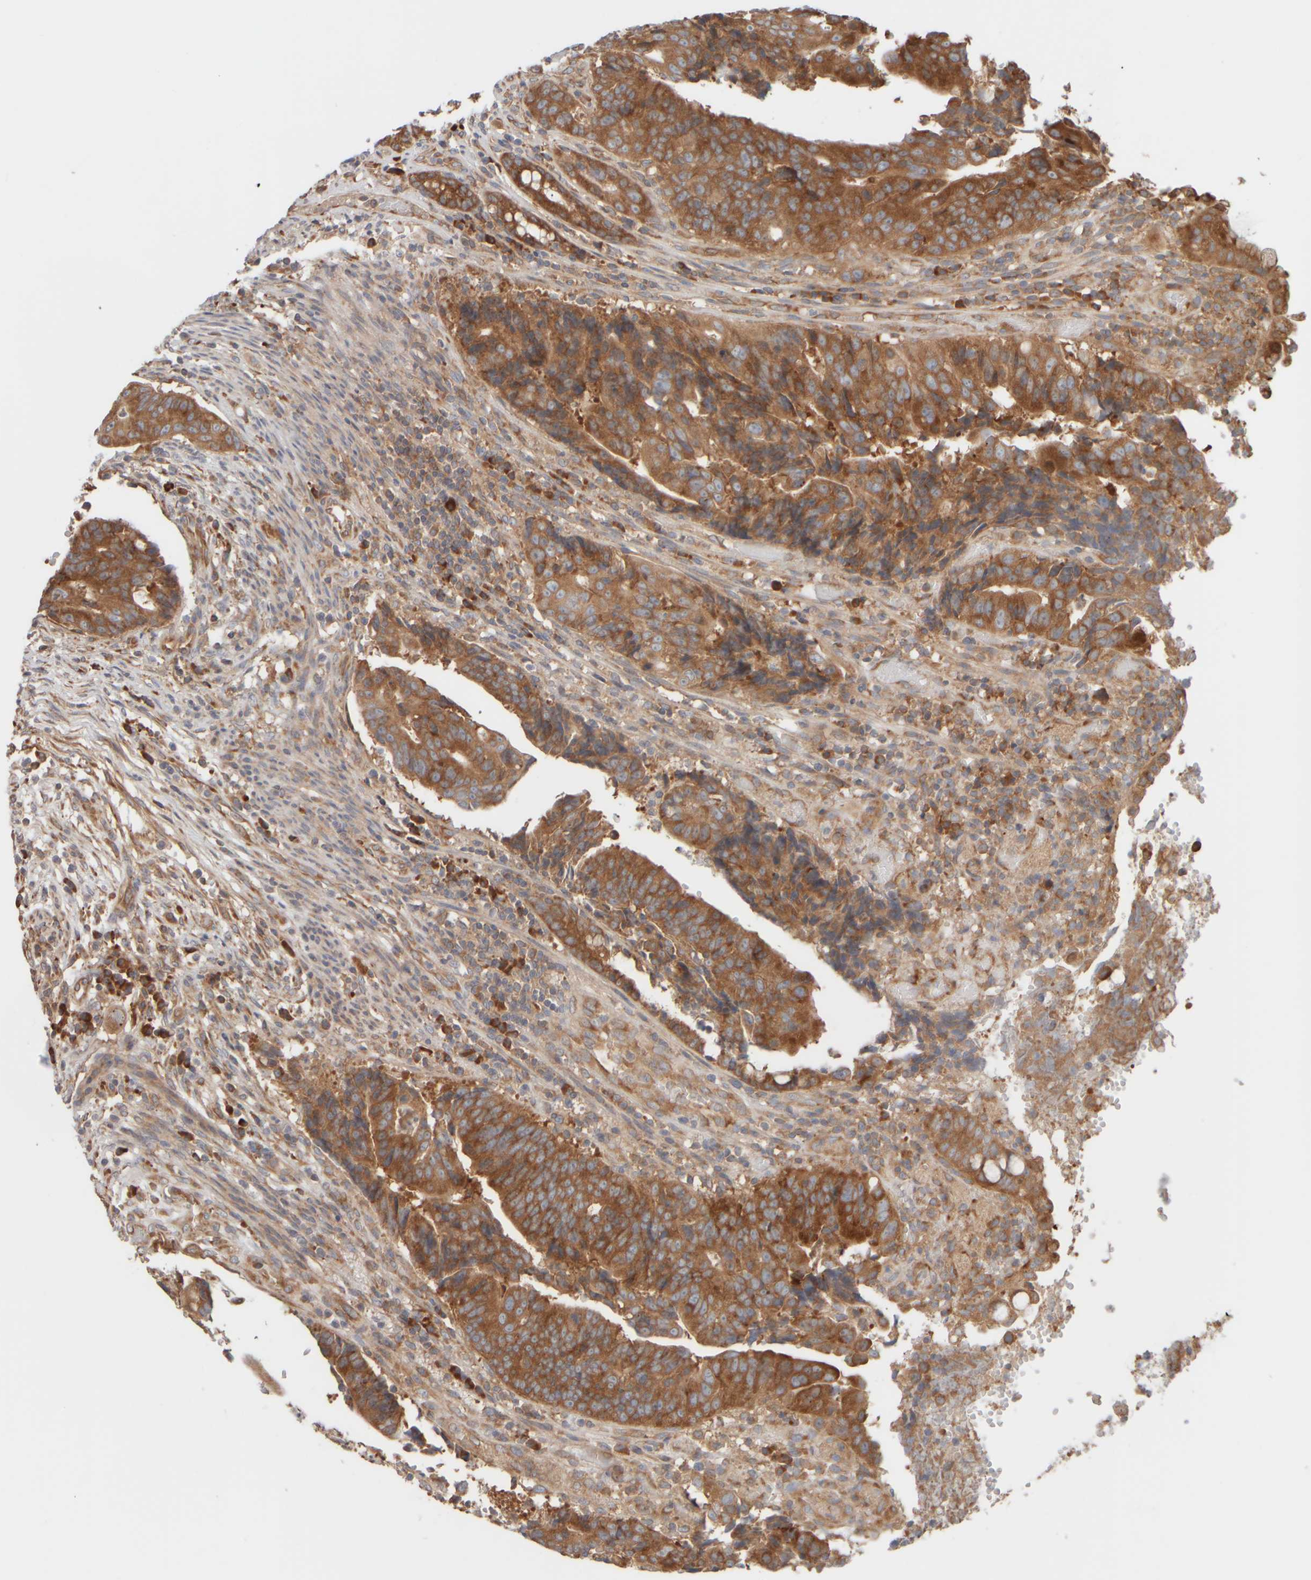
{"staining": {"intensity": "strong", "quantity": ">75%", "location": "cytoplasmic/membranous"}, "tissue": "colorectal cancer", "cell_type": "Tumor cells", "image_type": "cancer", "snomed": [{"axis": "morphology", "description": "Adenocarcinoma, NOS"}, {"axis": "topography", "description": "Colon"}], "caption": "An IHC image of neoplastic tissue is shown. Protein staining in brown labels strong cytoplasmic/membranous positivity in colorectal adenocarcinoma within tumor cells.", "gene": "EIF2B3", "patient": {"sex": "female", "age": 57}}